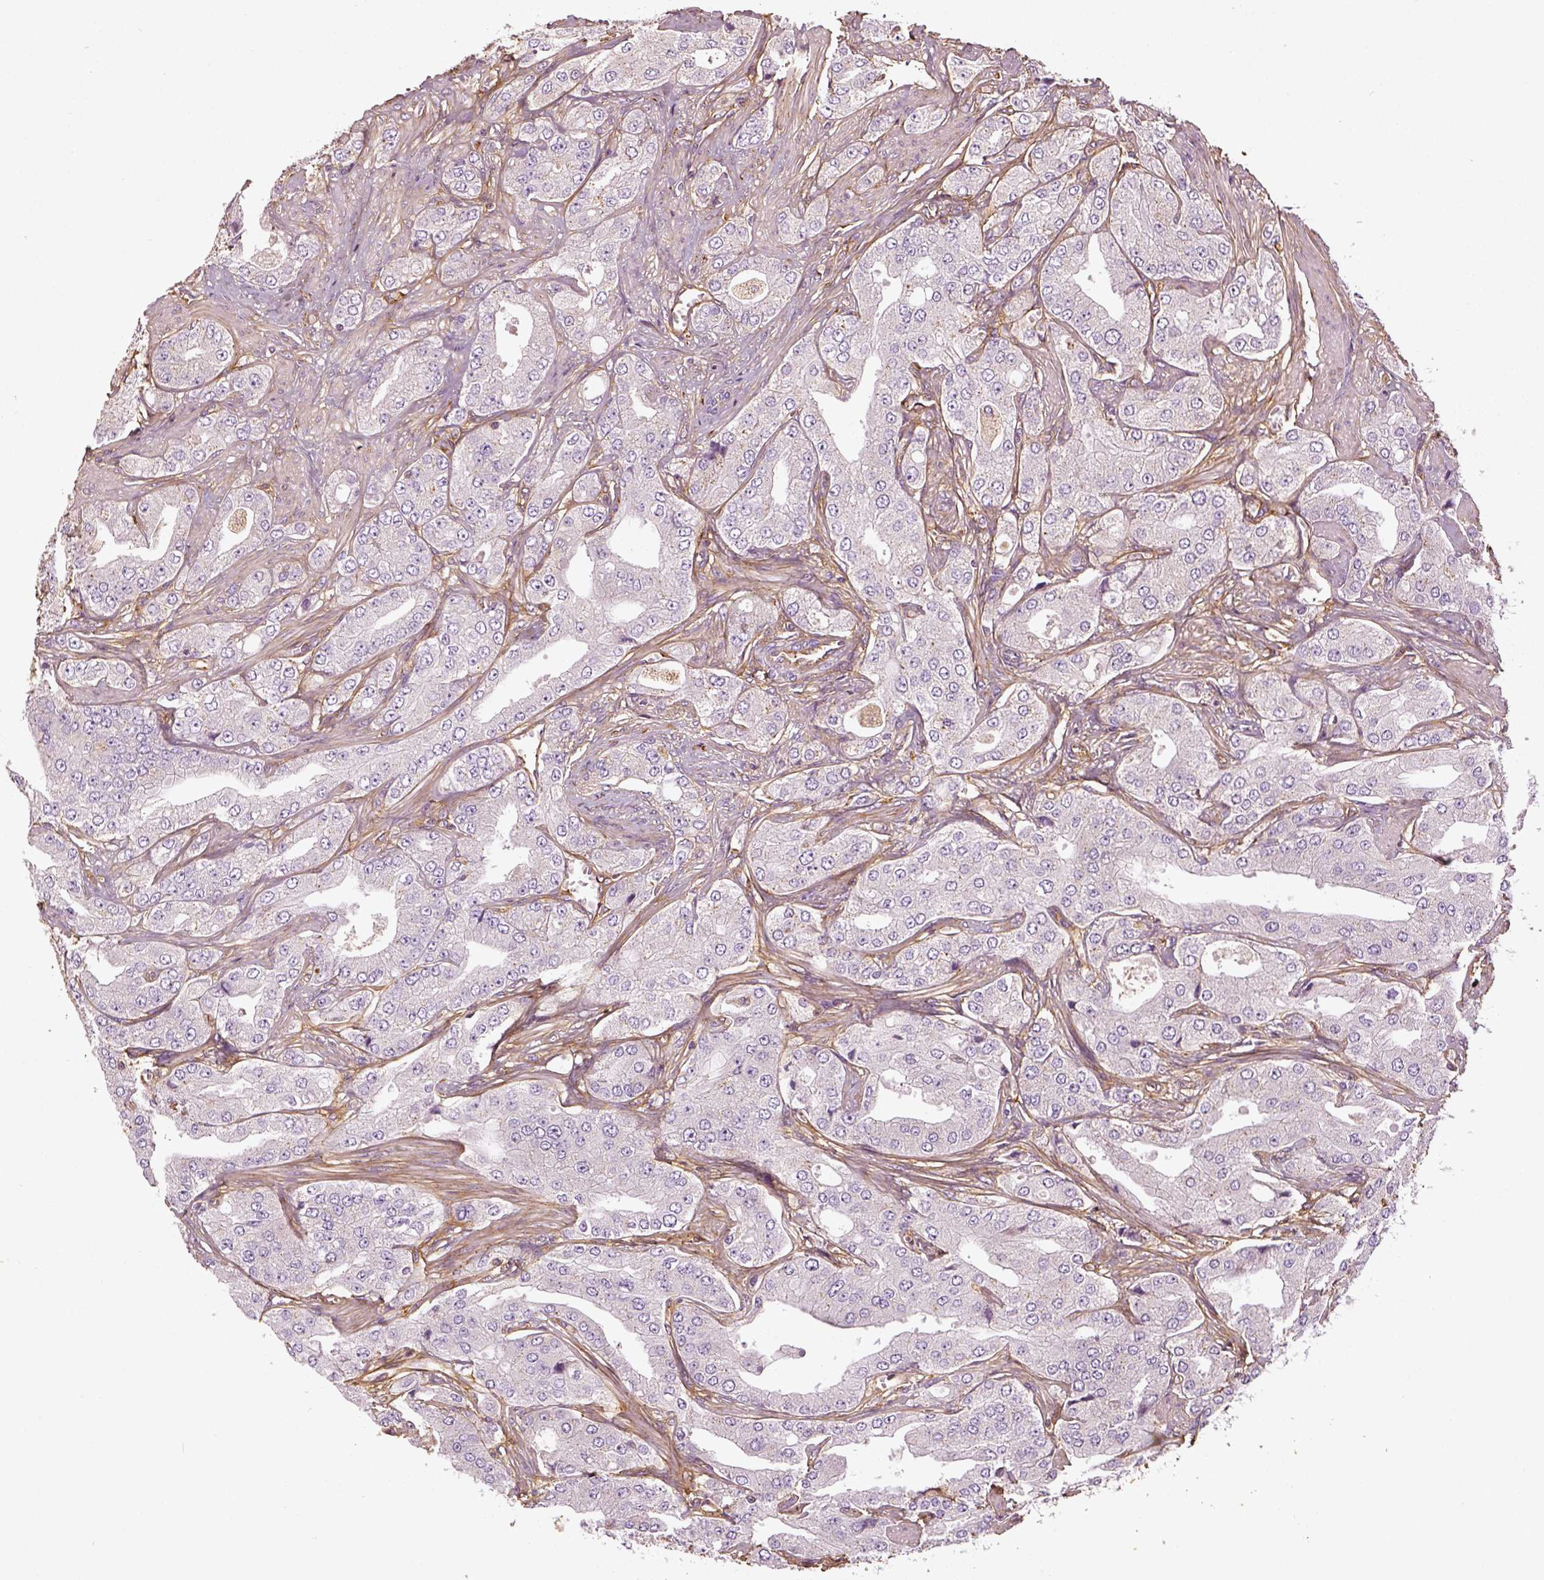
{"staining": {"intensity": "negative", "quantity": "none", "location": "none"}, "tissue": "prostate cancer", "cell_type": "Tumor cells", "image_type": "cancer", "snomed": [{"axis": "morphology", "description": "Adenocarcinoma, Low grade"}, {"axis": "topography", "description": "Prostate"}], "caption": "Immunohistochemical staining of human adenocarcinoma (low-grade) (prostate) reveals no significant expression in tumor cells. (DAB IHC with hematoxylin counter stain).", "gene": "COL6A2", "patient": {"sex": "male", "age": 60}}